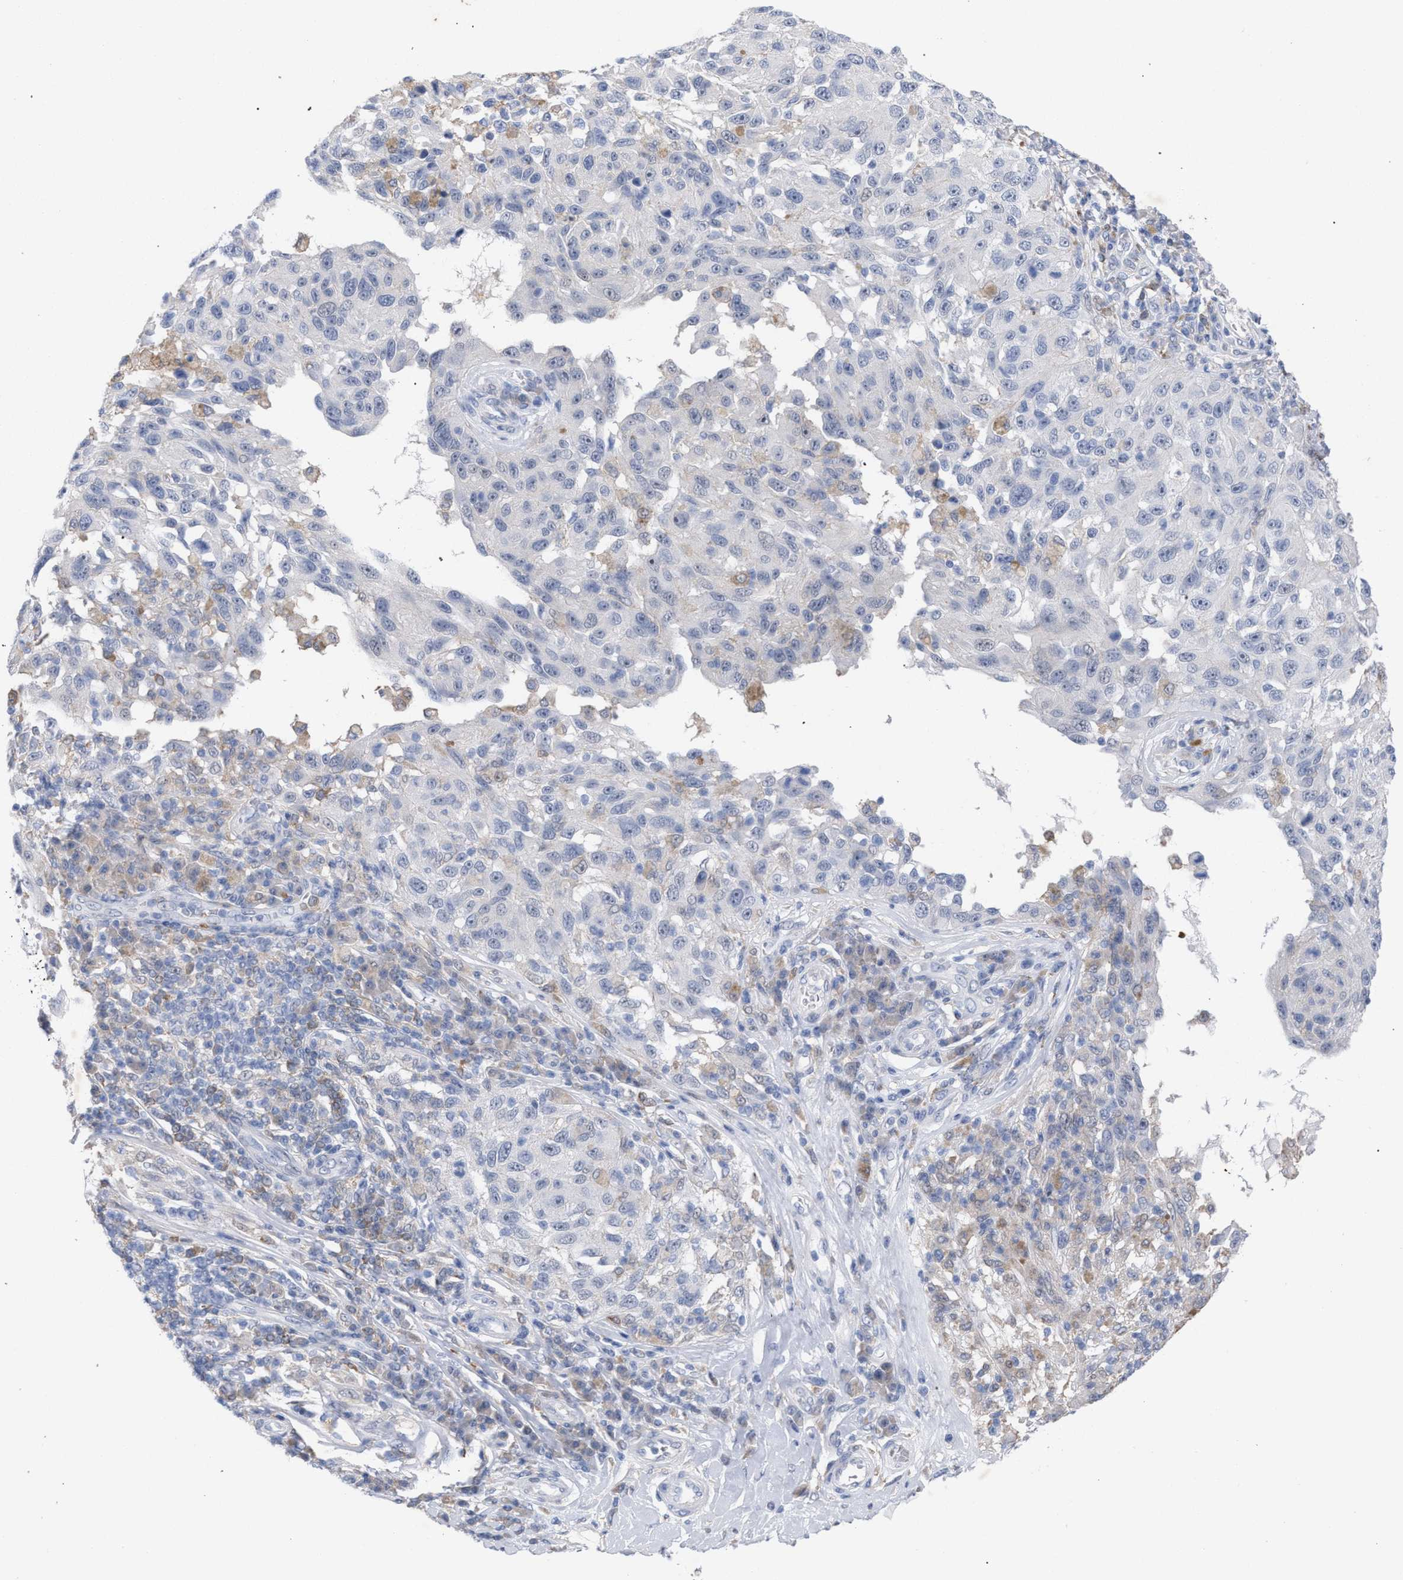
{"staining": {"intensity": "negative", "quantity": "none", "location": "none"}, "tissue": "melanoma", "cell_type": "Tumor cells", "image_type": "cancer", "snomed": [{"axis": "morphology", "description": "Malignant melanoma, NOS"}, {"axis": "topography", "description": "Skin"}], "caption": "The photomicrograph demonstrates no staining of tumor cells in melanoma. (Brightfield microscopy of DAB immunohistochemistry (IHC) at high magnification).", "gene": "FHOD3", "patient": {"sex": "female", "age": 73}}